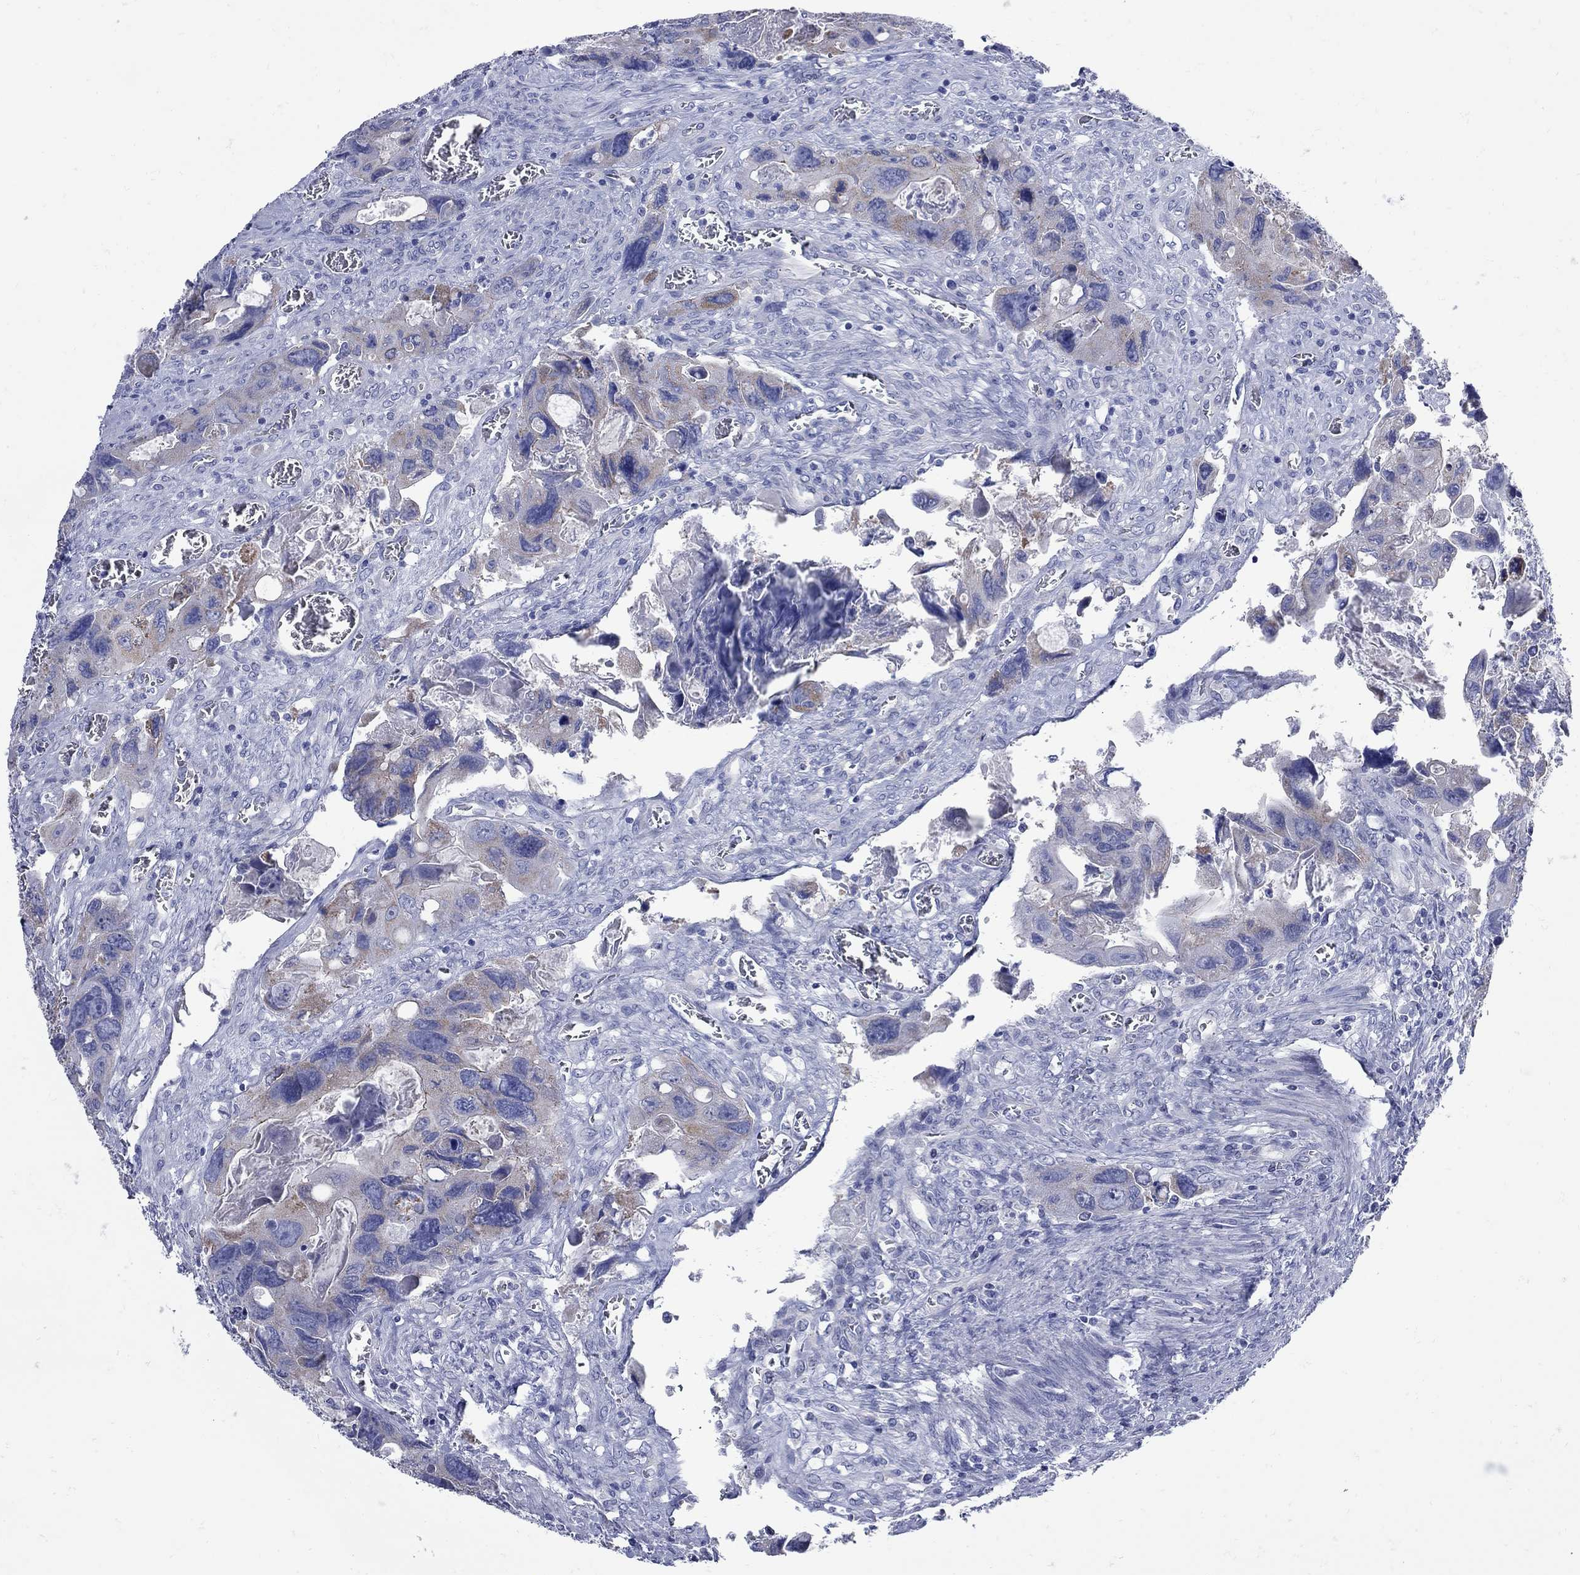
{"staining": {"intensity": "weak", "quantity": "<25%", "location": "cytoplasmic/membranous"}, "tissue": "colorectal cancer", "cell_type": "Tumor cells", "image_type": "cancer", "snomed": [{"axis": "morphology", "description": "Adenocarcinoma, NOS"}, {"axis": "topography", "description": "Rectum"}], "caption": "An immunohistochemistry (IHC) photomicrograph of colorectal cancer is shown. There is no staining in tumor cells of colorectal cancer.", "gene": "PDZD3", "patient": {"sex": "male", "age": 62}}